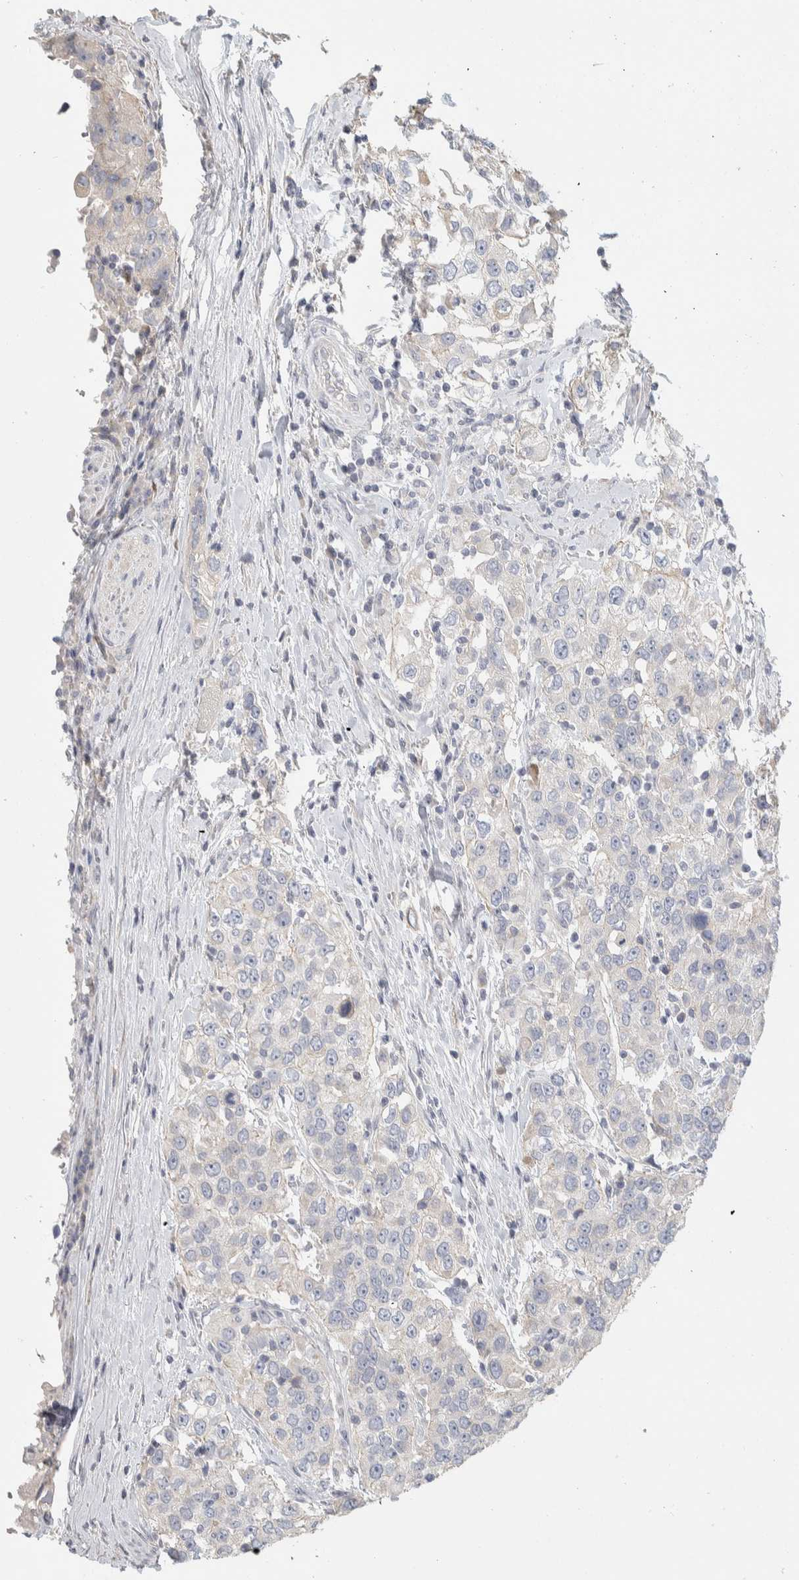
{"staining": {"intensity": "negative", "quantity": "none", "location": "none"}, "tissue": "urothelial cancer", "cell_type": "Tumor cells", "image_type": "cancer", "snomed": [{"axis": "morphology", "description": "Urothelial carcinoma, High grade"}, {"axis": "topography", "description": "Urinary bladder"}], "caption": "There is no significant staining in tumor cells of high-grade urothelial carcinoma.", "gene": "DCXR", "patient": {"sex": "female", "age": 80}}